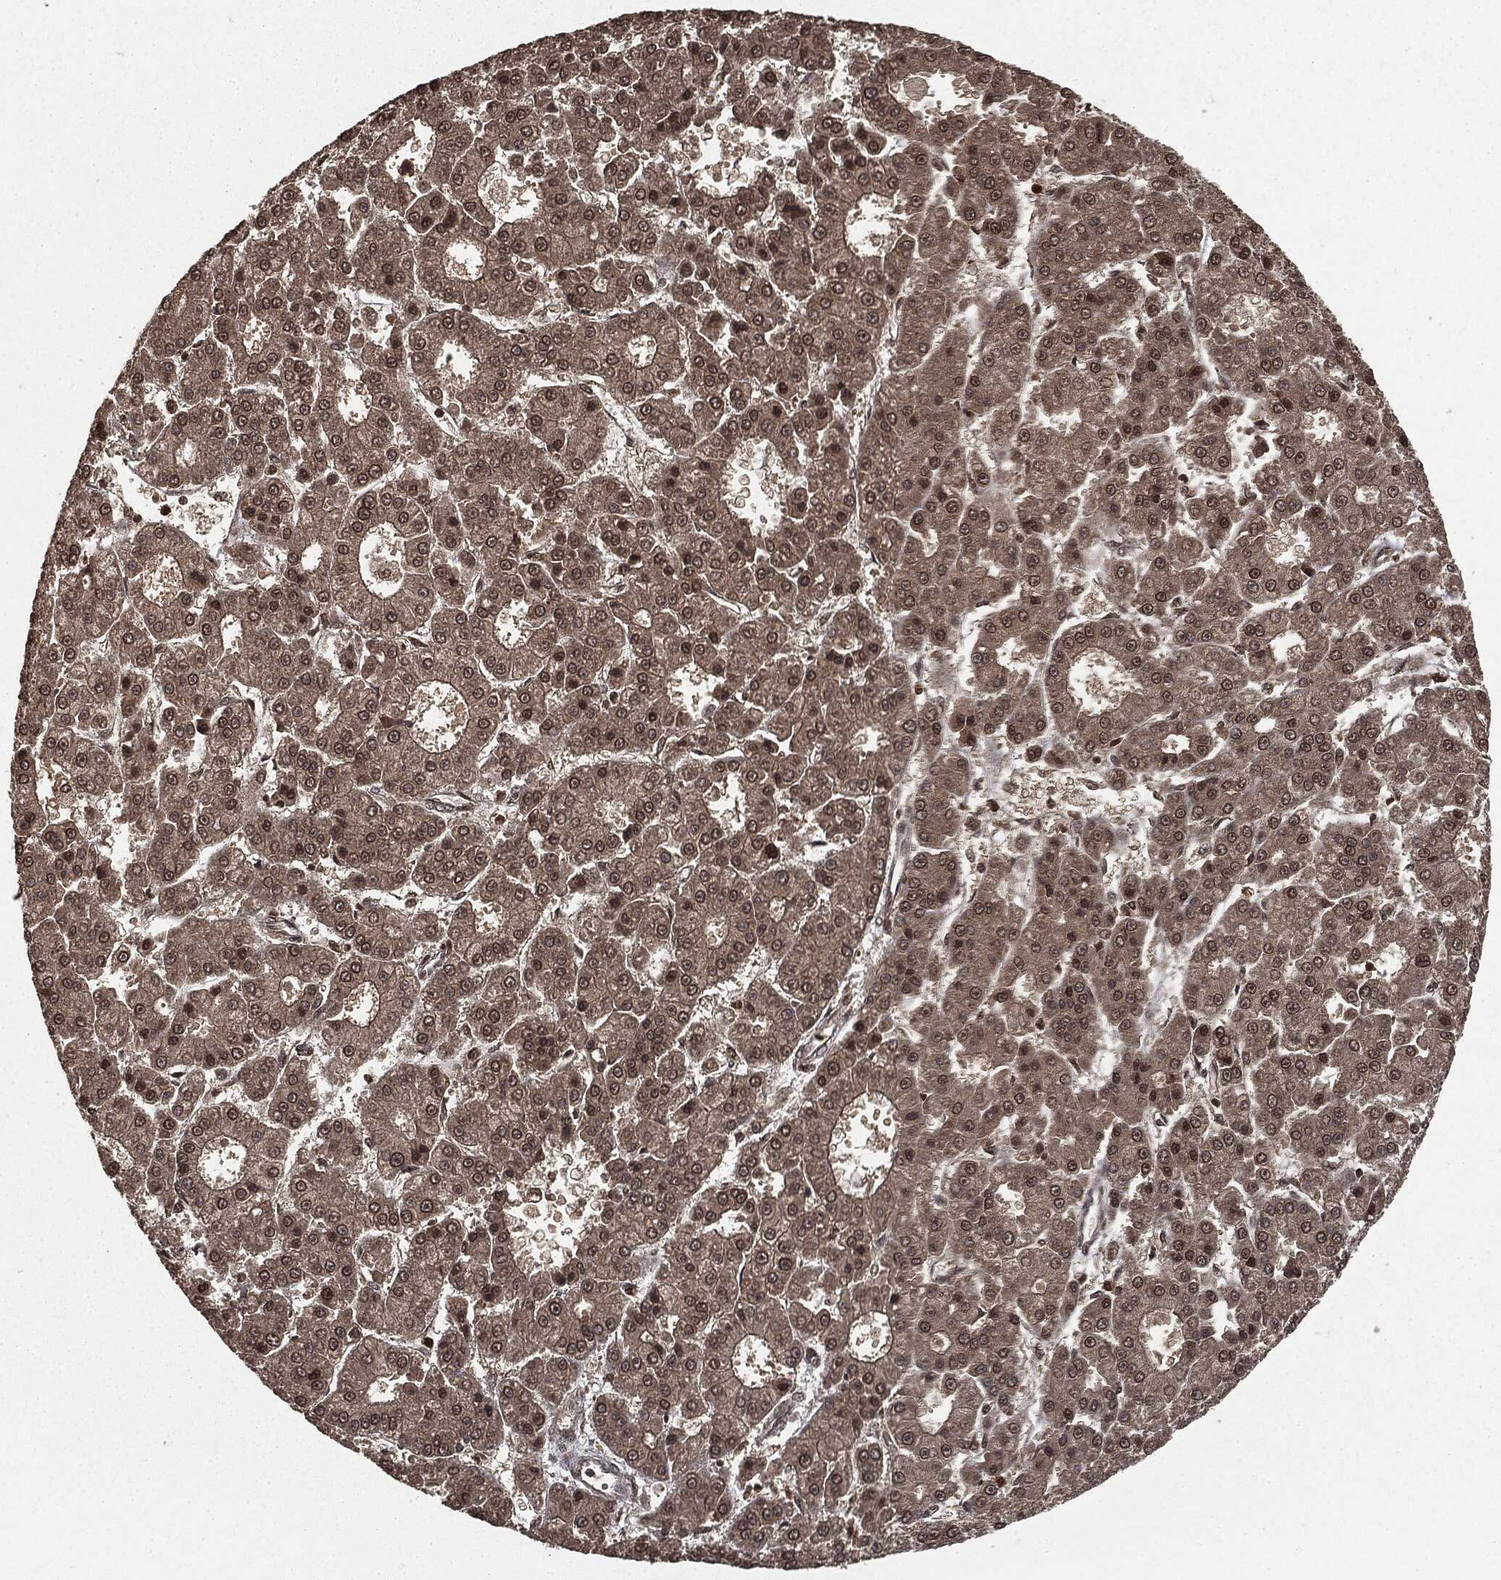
{"staining": {"intensity": "weak", "quantity": ">75%", "location": "cytoplasmic/membranous"}, "tissue": "liver cancer", "cell_type": "Tumor cells", "image_type": "cancer", "snomed": [{"axis": "morphology", "description": "Carcinoma, Hepatocellular, NOS"}, {"axis": "topography", "description": "Liver"}], "caption": "The micrograph exhibits immunohistochemical staining of liver cancer. There is weak cytoplasmic/membranous positivity is identified in approximately >75% of tumor cells.", "gene": "CTDP1", "patient": {"sex": "male", "age": 70}}